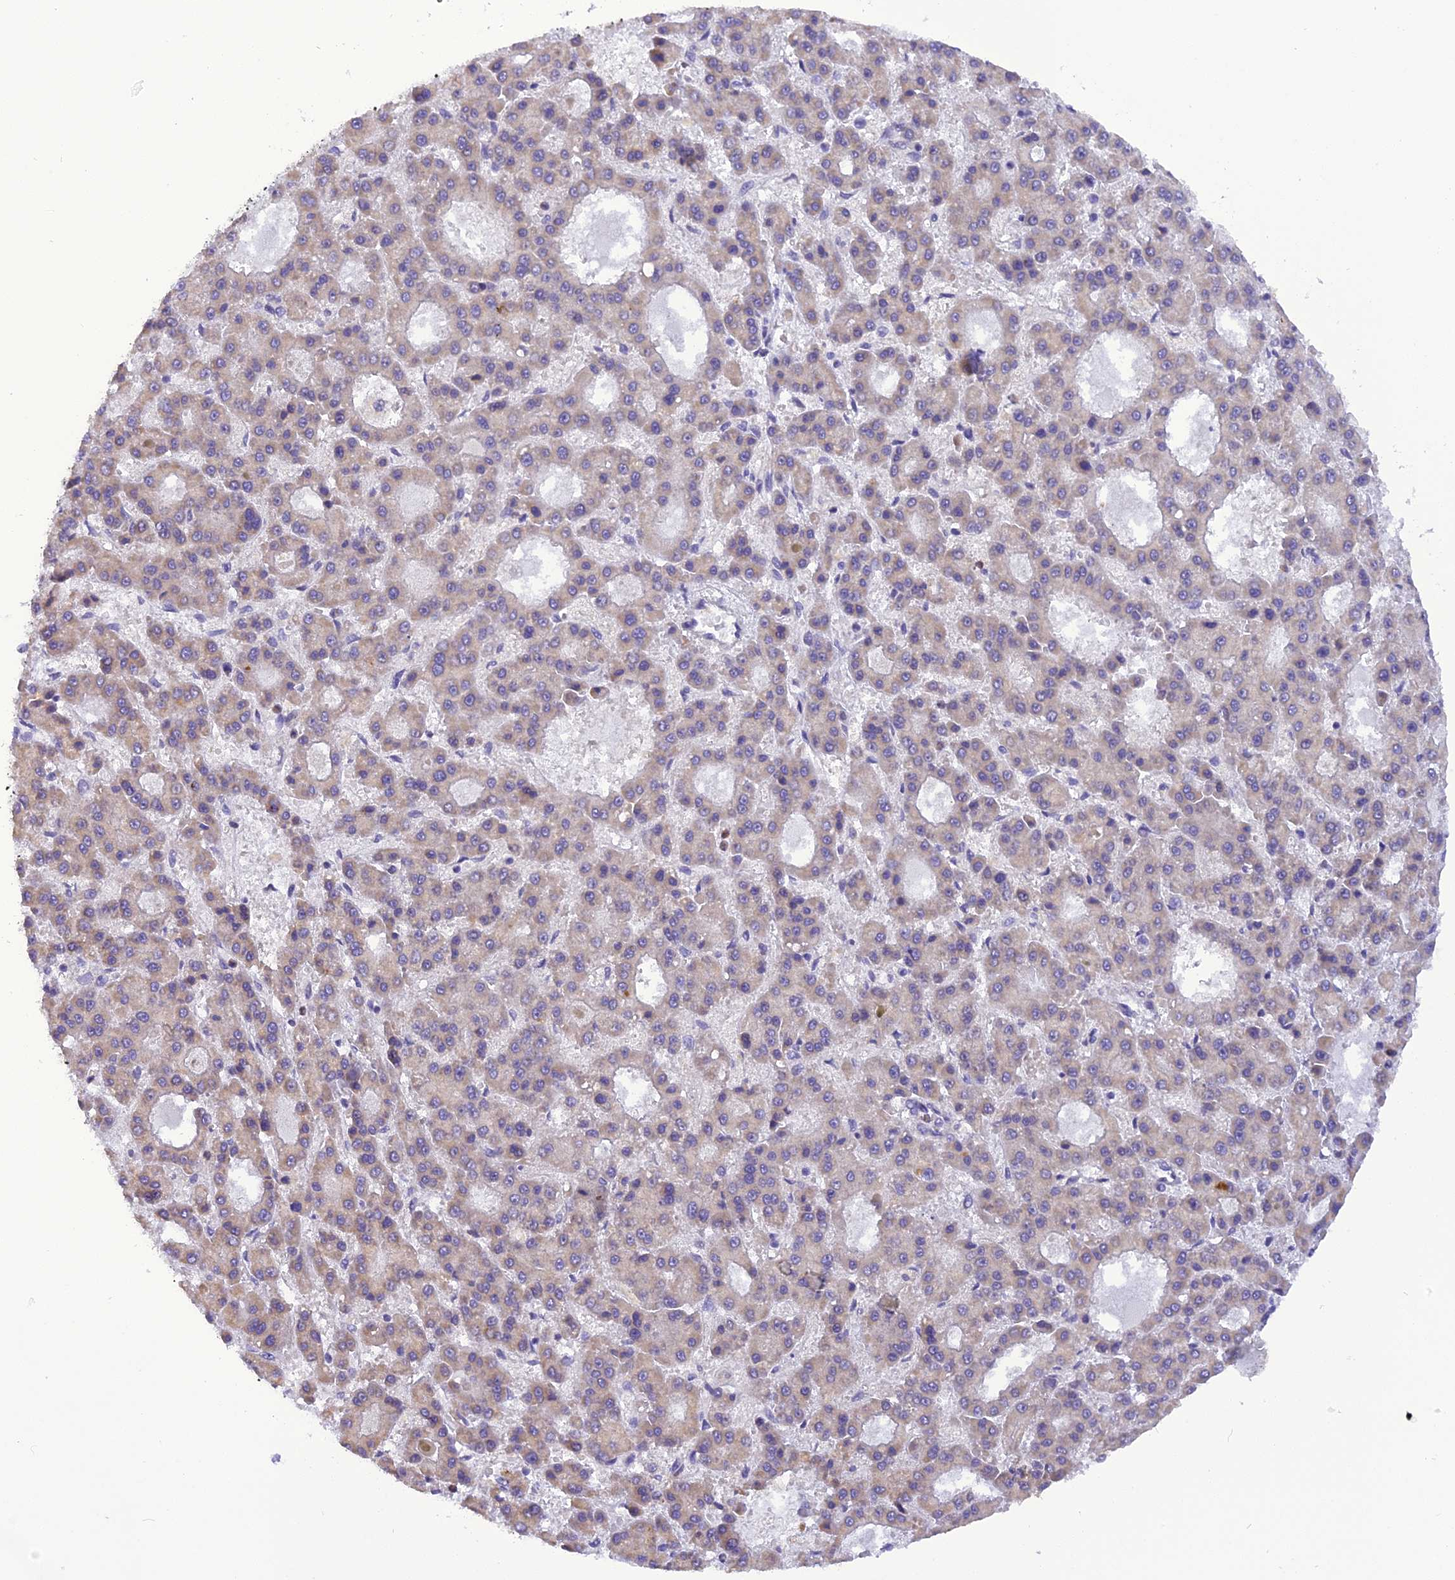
{"staining": {"intensity": "weak", "quantity": "<25%", "location": "cytoplasmic/membranous"}, "tissue": "liver cancer", "cell_type": "Tumor cells", "image_type": "cancer", "snomed": [{"axis": "morphology", "description": "Carcinoma, Hepatocellular, NOS"}, {"axis": "topography", "description": "Liver"}], "caption": "Protein analysis of hepatocellular carcinoma (liver) demonstrates no significant positivity in tumor cells.", "gene": "TRIM3", "patient": {"sex": "male", "age": 70}}